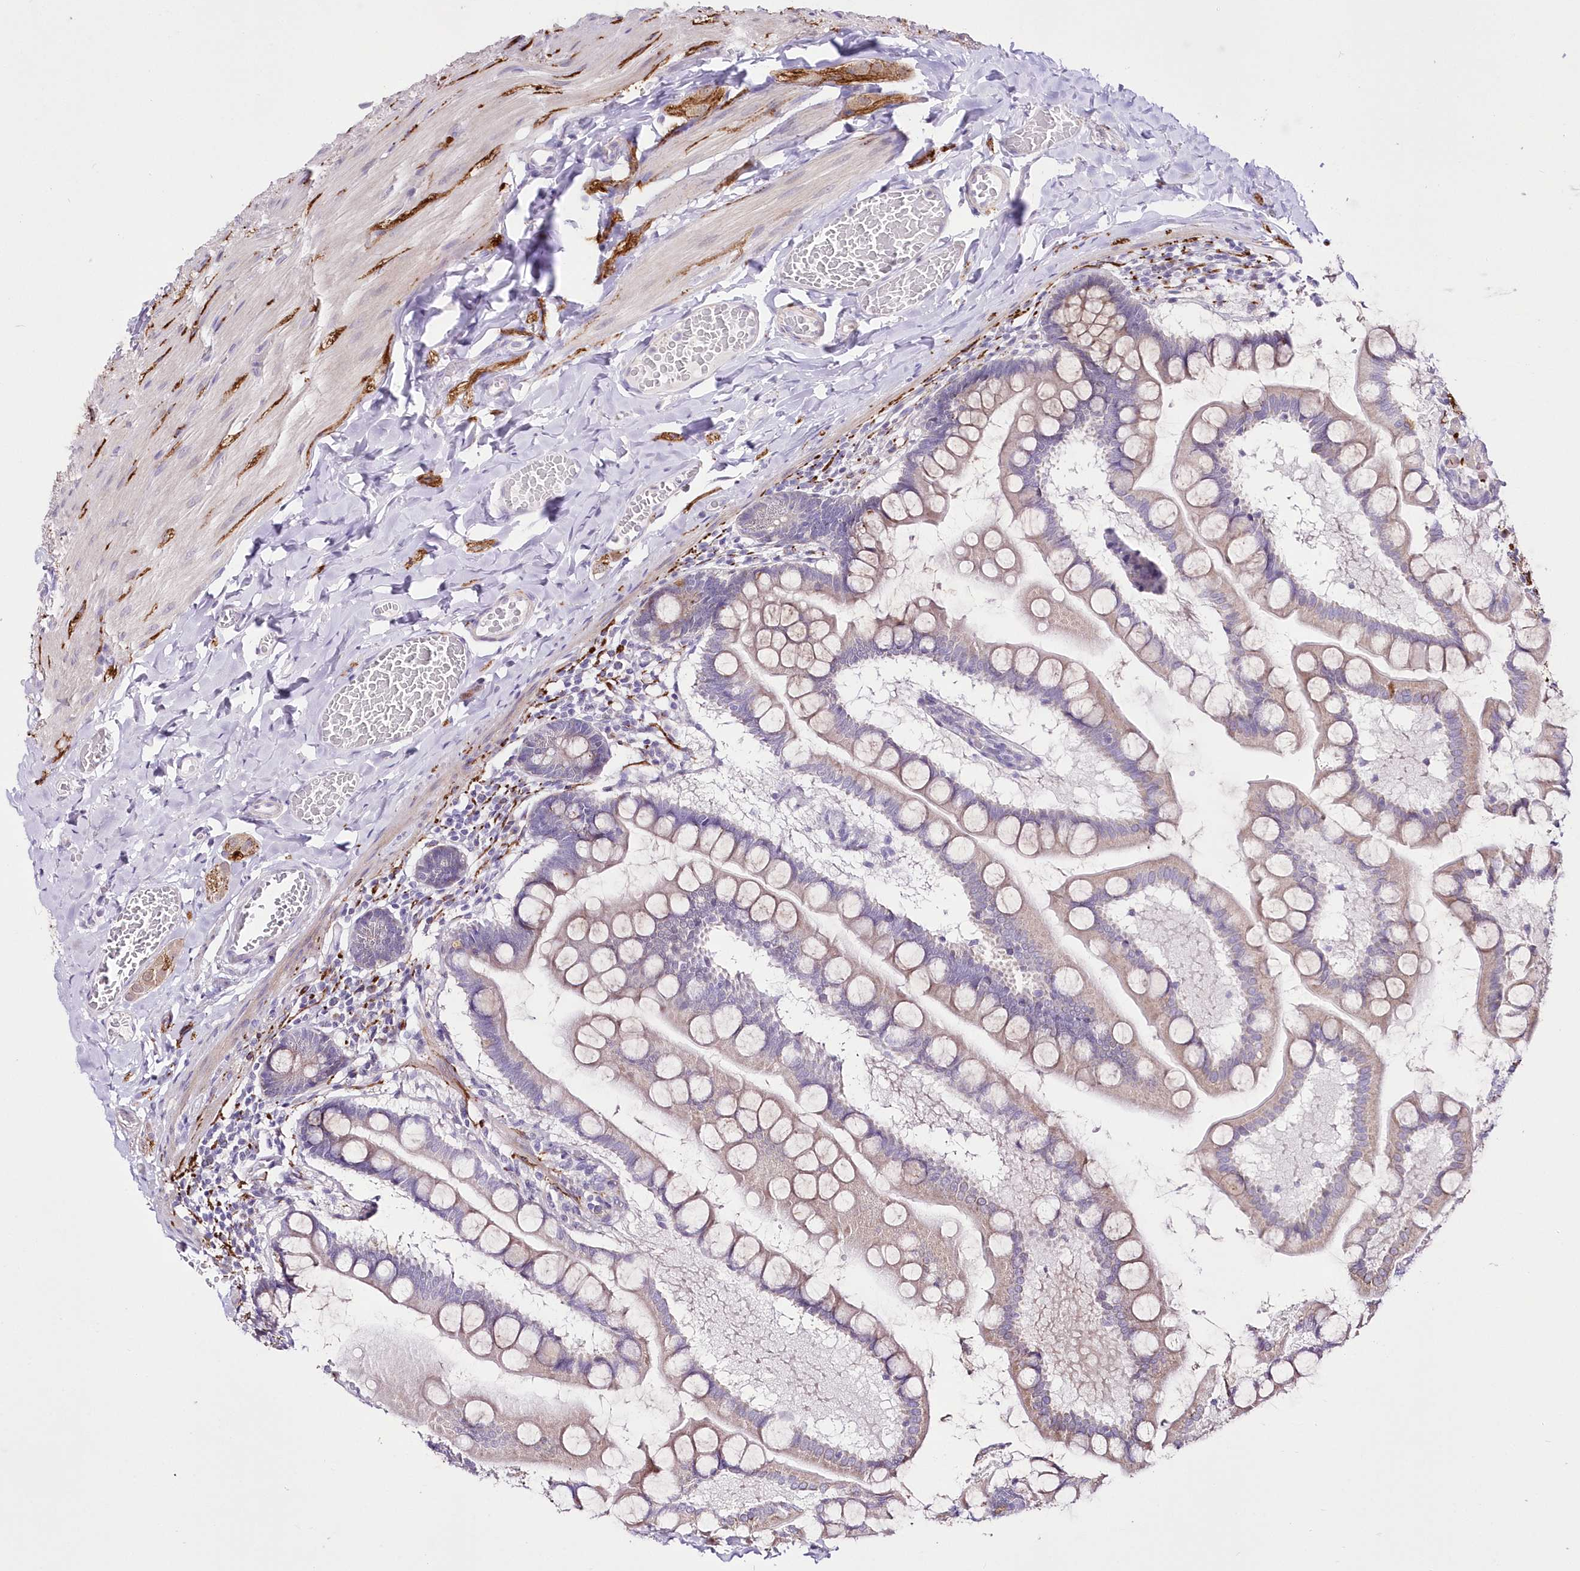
{"staining": {"intensity": "weak", "quantity": "<25%", "location": "cytoplasmic/membranous"}, "tissue": "small intestine", "cell_type": "Glandular cells", "image_type": "normal", "snomed": [{"axis": "morphology", "description": "Normal tissue, NOS"}, {"axis": "topography", "description": "Small intestine"}], "caption": "Immunohistochemistry of benign human small intestine displays no staining in glandular cells.", "gene": "FAM241B", "patient": {"sex": "male", "age": 41}}